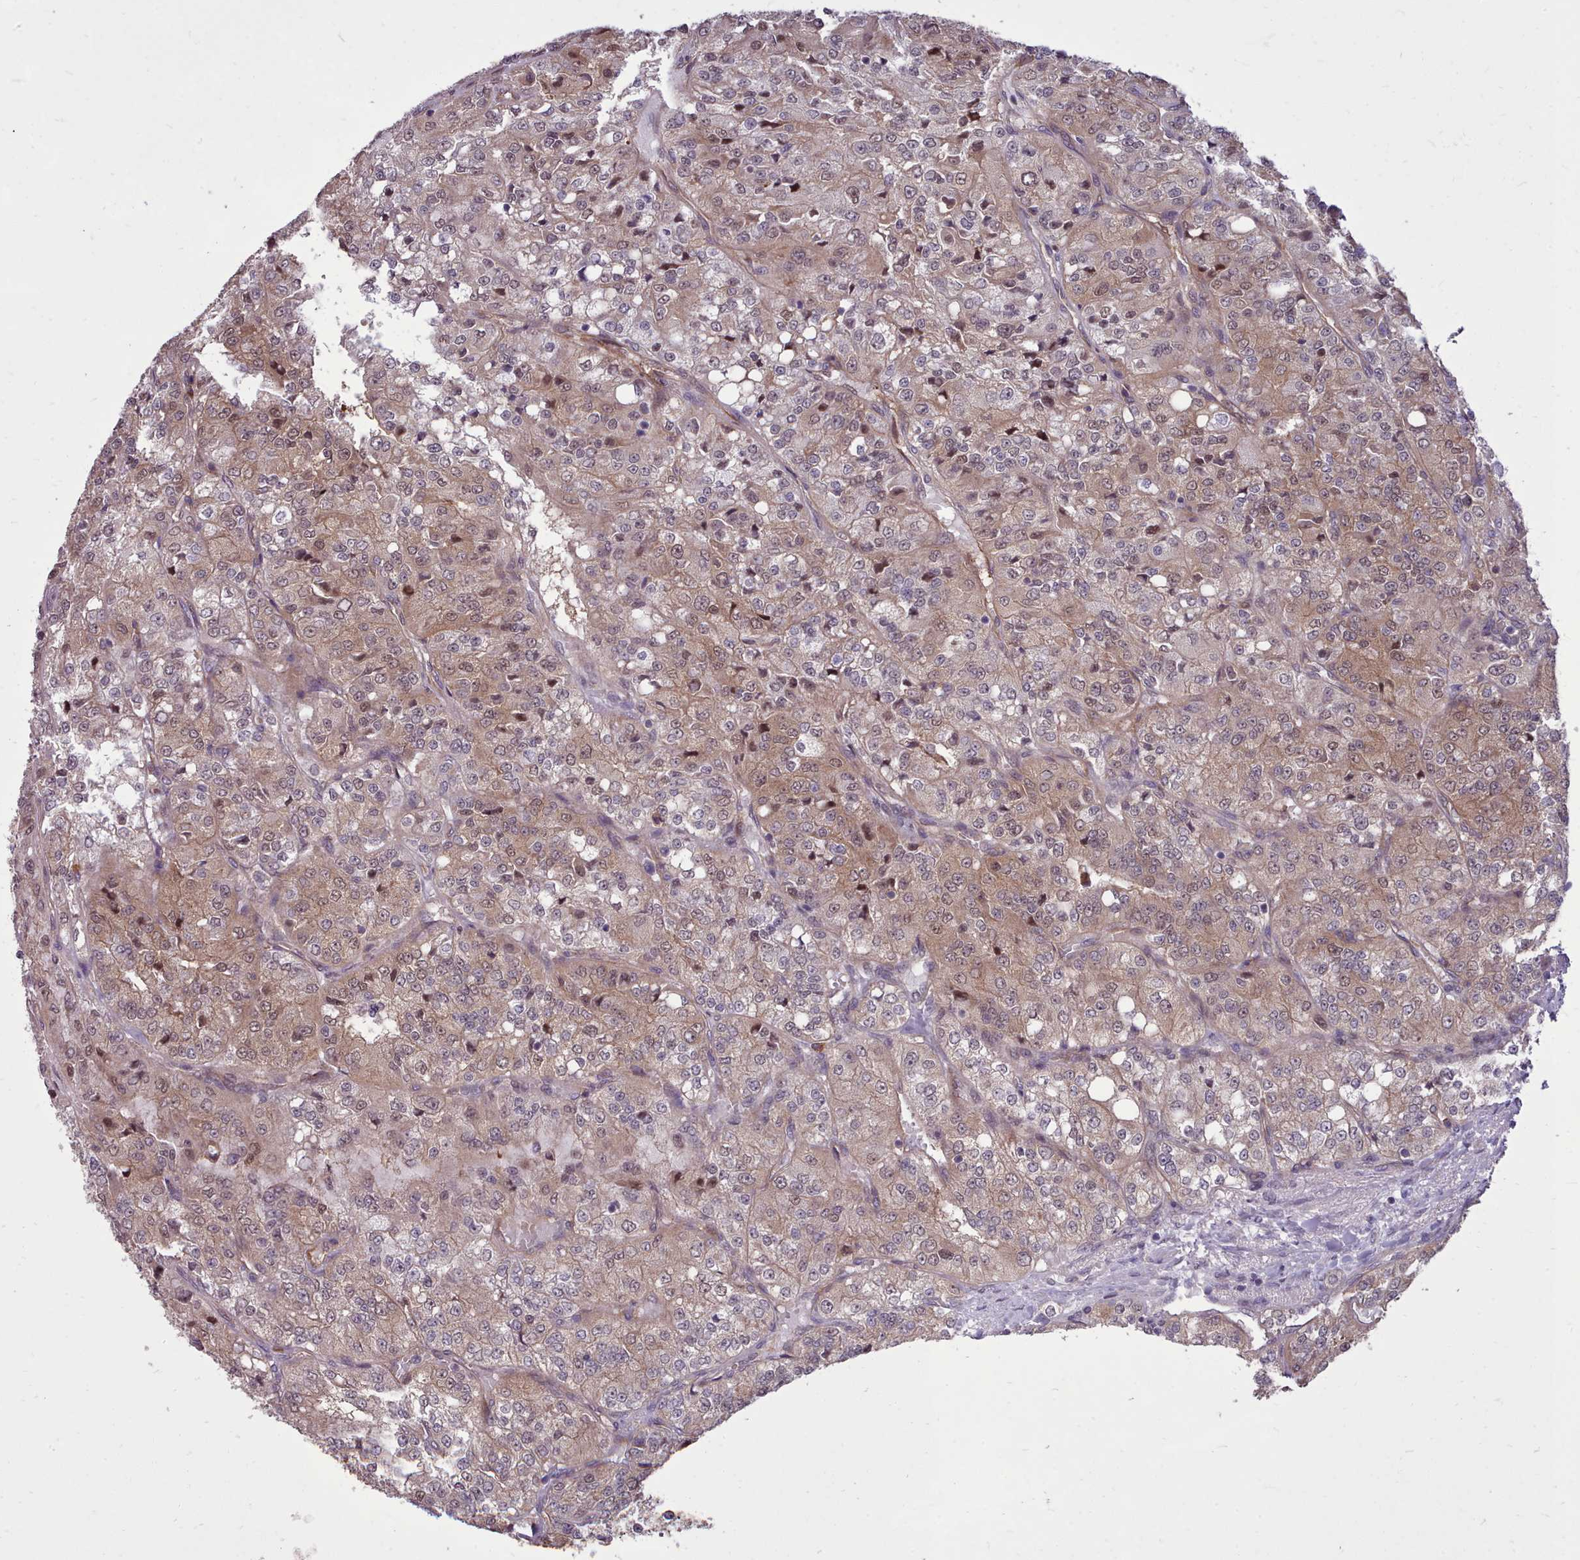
{"staining": {"intensity": "moderate", "quantity": "25%-75%", "location": "cytoplasmic/membranous,nuclear"}, "tissue": "renal cancer", "cell_type": "Tumor cells", "image_type": "cancer", "snomed": [{"axis": "morphology", "description": "Adenocarcinoma, NOS"}, {"axis": "topography", "description": "Kidney"}], "caption": "Immunohistochemistry (IHC) (DAB (3,3'-diaminobenzidine)) staining of adenocarcinoma (renal) shows moderate cytoplasmic/membranous and nuclear protein expression in approximately 25%-75% of tumor cells.", "gene": "AHCY", "patient": {"sex": "female", "age": 63}}